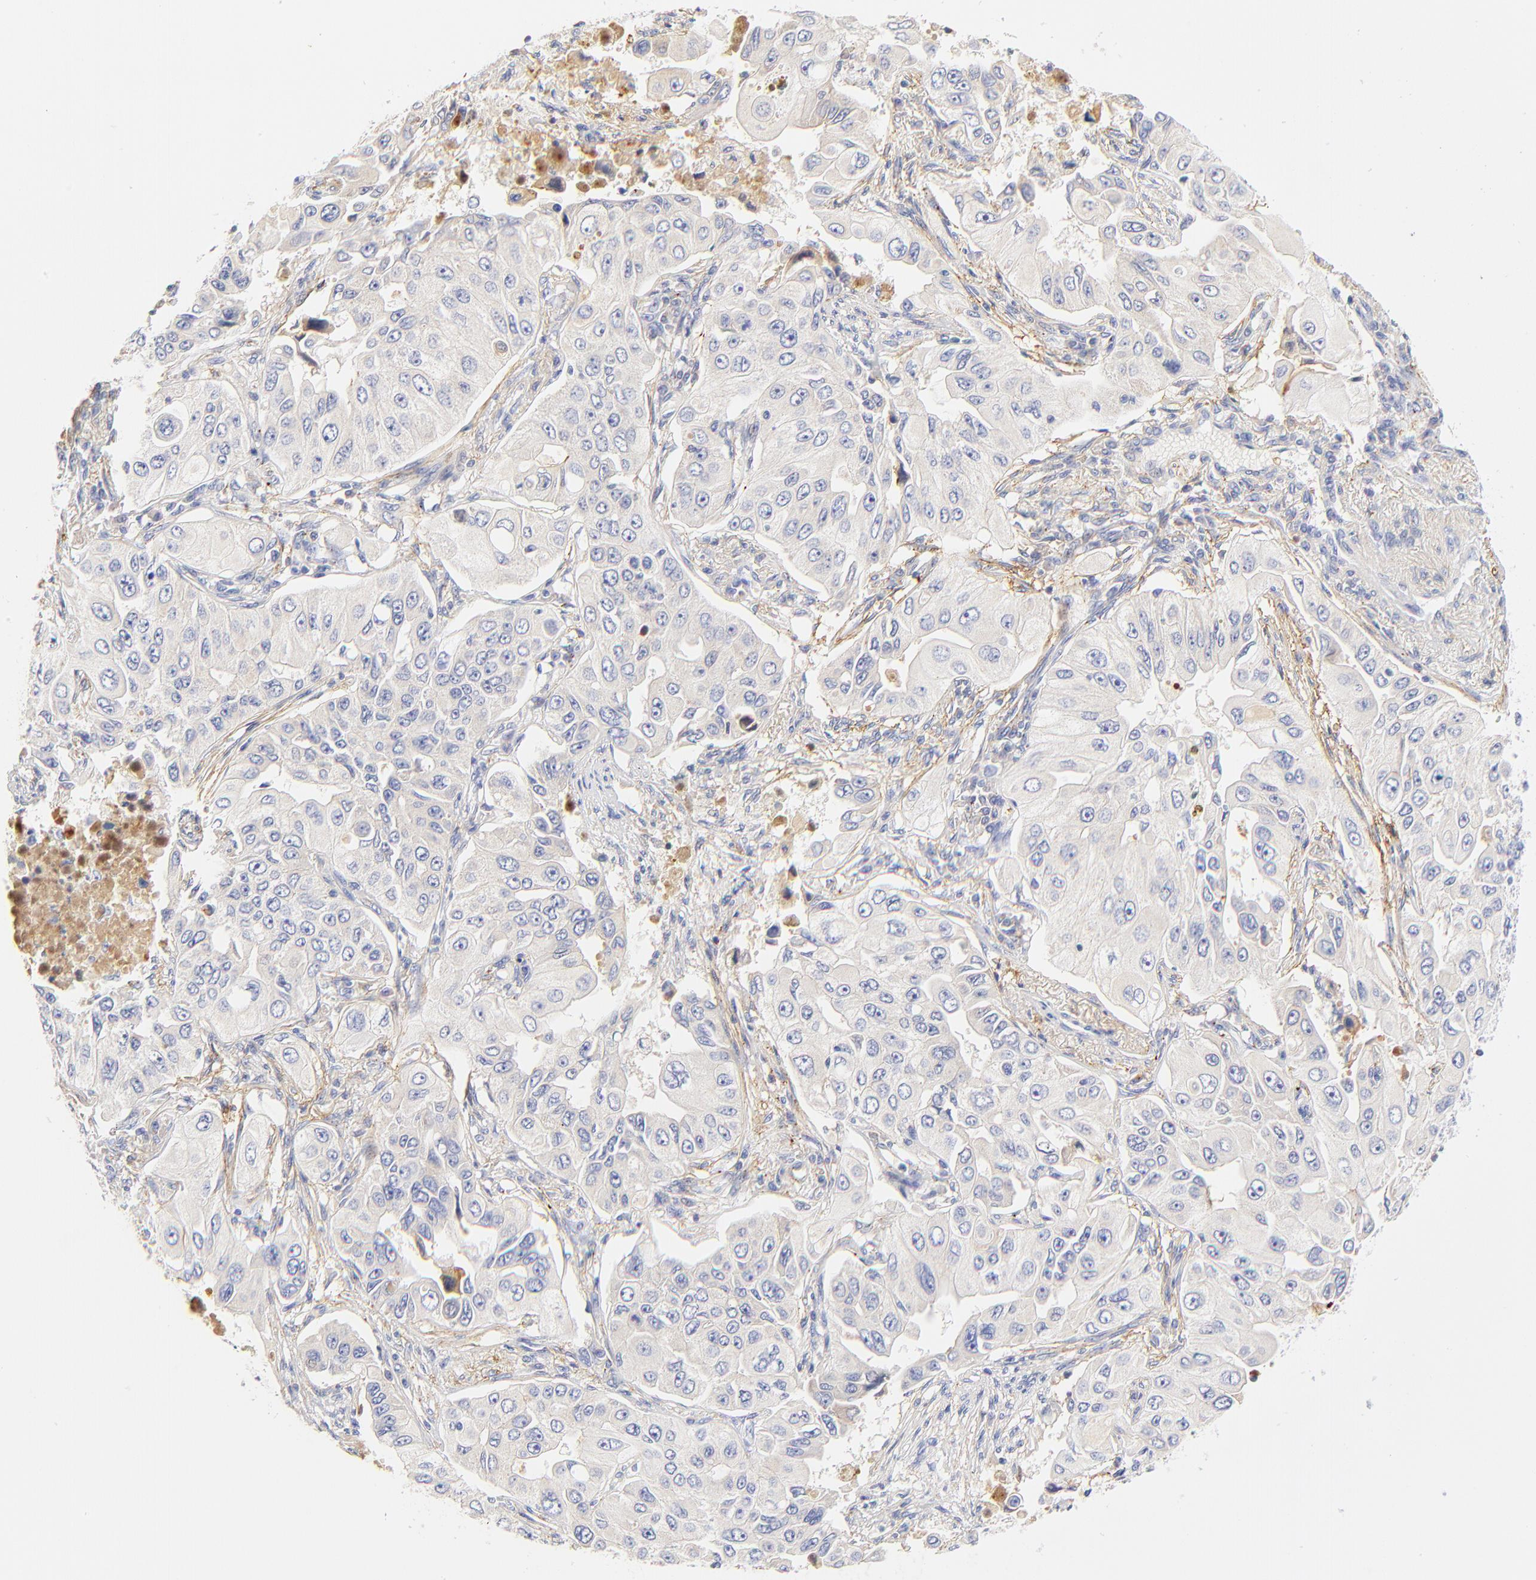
{"staining": {"intensity": "moderate", "quantity": ">75%", "location": "cytoplasmic/membranous"}, "tissue": "lung cancer", "cell_type": "Tumor cells", "image_type": "cancer", "snomed": [{"axis": "morphology", "description": "Adenocarcinoma, NOS"}, {"axis": "topography", "description": "Lung"}], "caption": "Immunohistochemical staining of lung adenocarcinoma exhibits medium levels of moderate cytoplasmic/membranous protein expression in about >75% of tumor cells.", "gene": "MDGA2", "patient": {"sex": "male", "age": 84}}